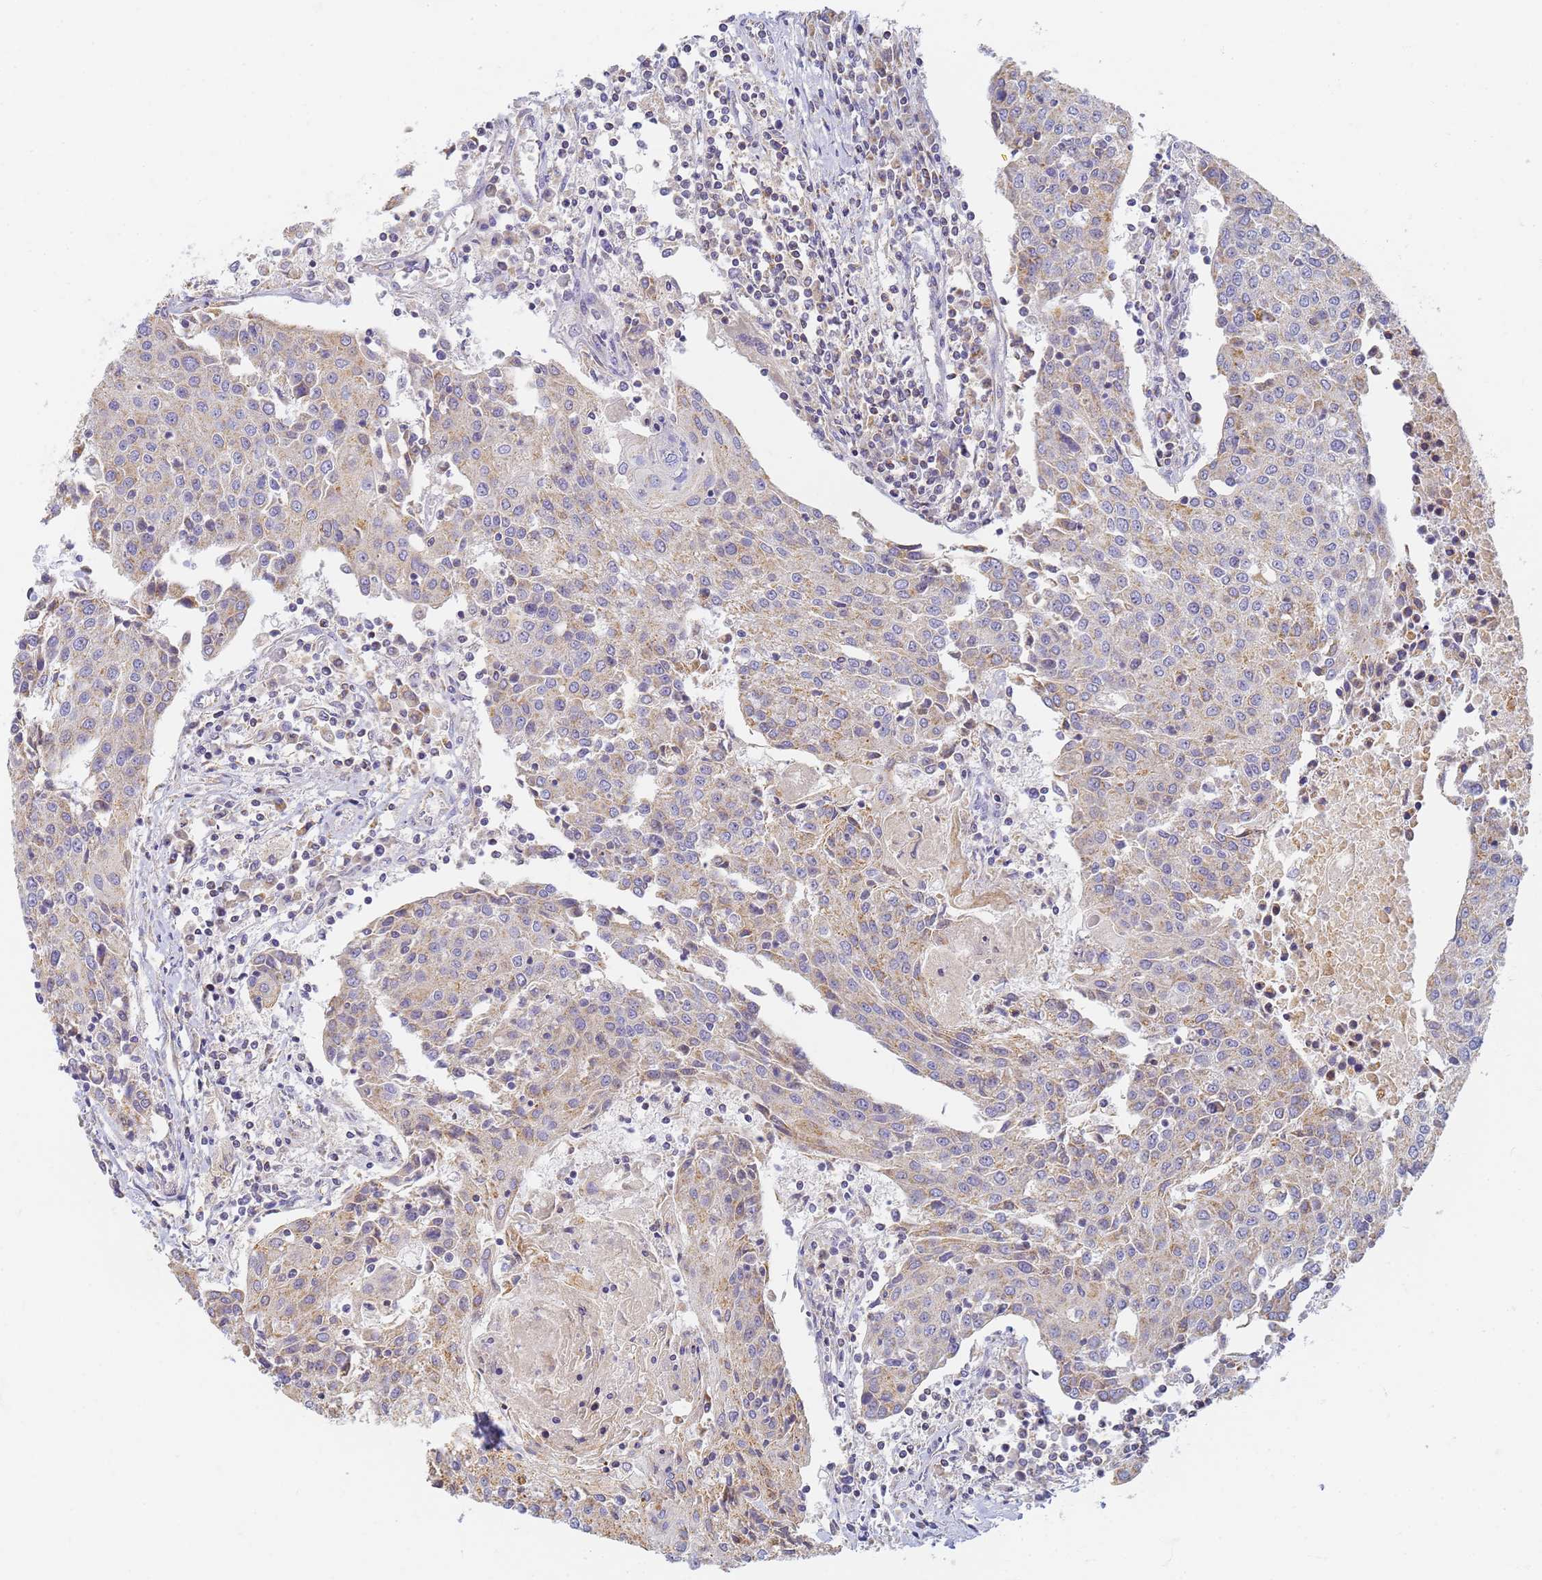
{"staining": {"intensity": "moderate", "quantity": "25%-75%", "location": "cytoplasmic/membranous"}, "tissue": "urothelial cancer", "cell_type": "Tumor cells", "image_type": "cancer", "snomed": [{"axis": "morphology", "description": "Urothelial carcinoma, High grade"}, {"axis": "topography", "description": "Urinary bladder"}], "caption": "Protein analysis of urothelial cancer tissue shows moderate cytoplasmic/membranous staining in approximately 25%-75% of tumor cells.", "gene": "UTP23", "patient": {"sex": "female", "age": 85}}